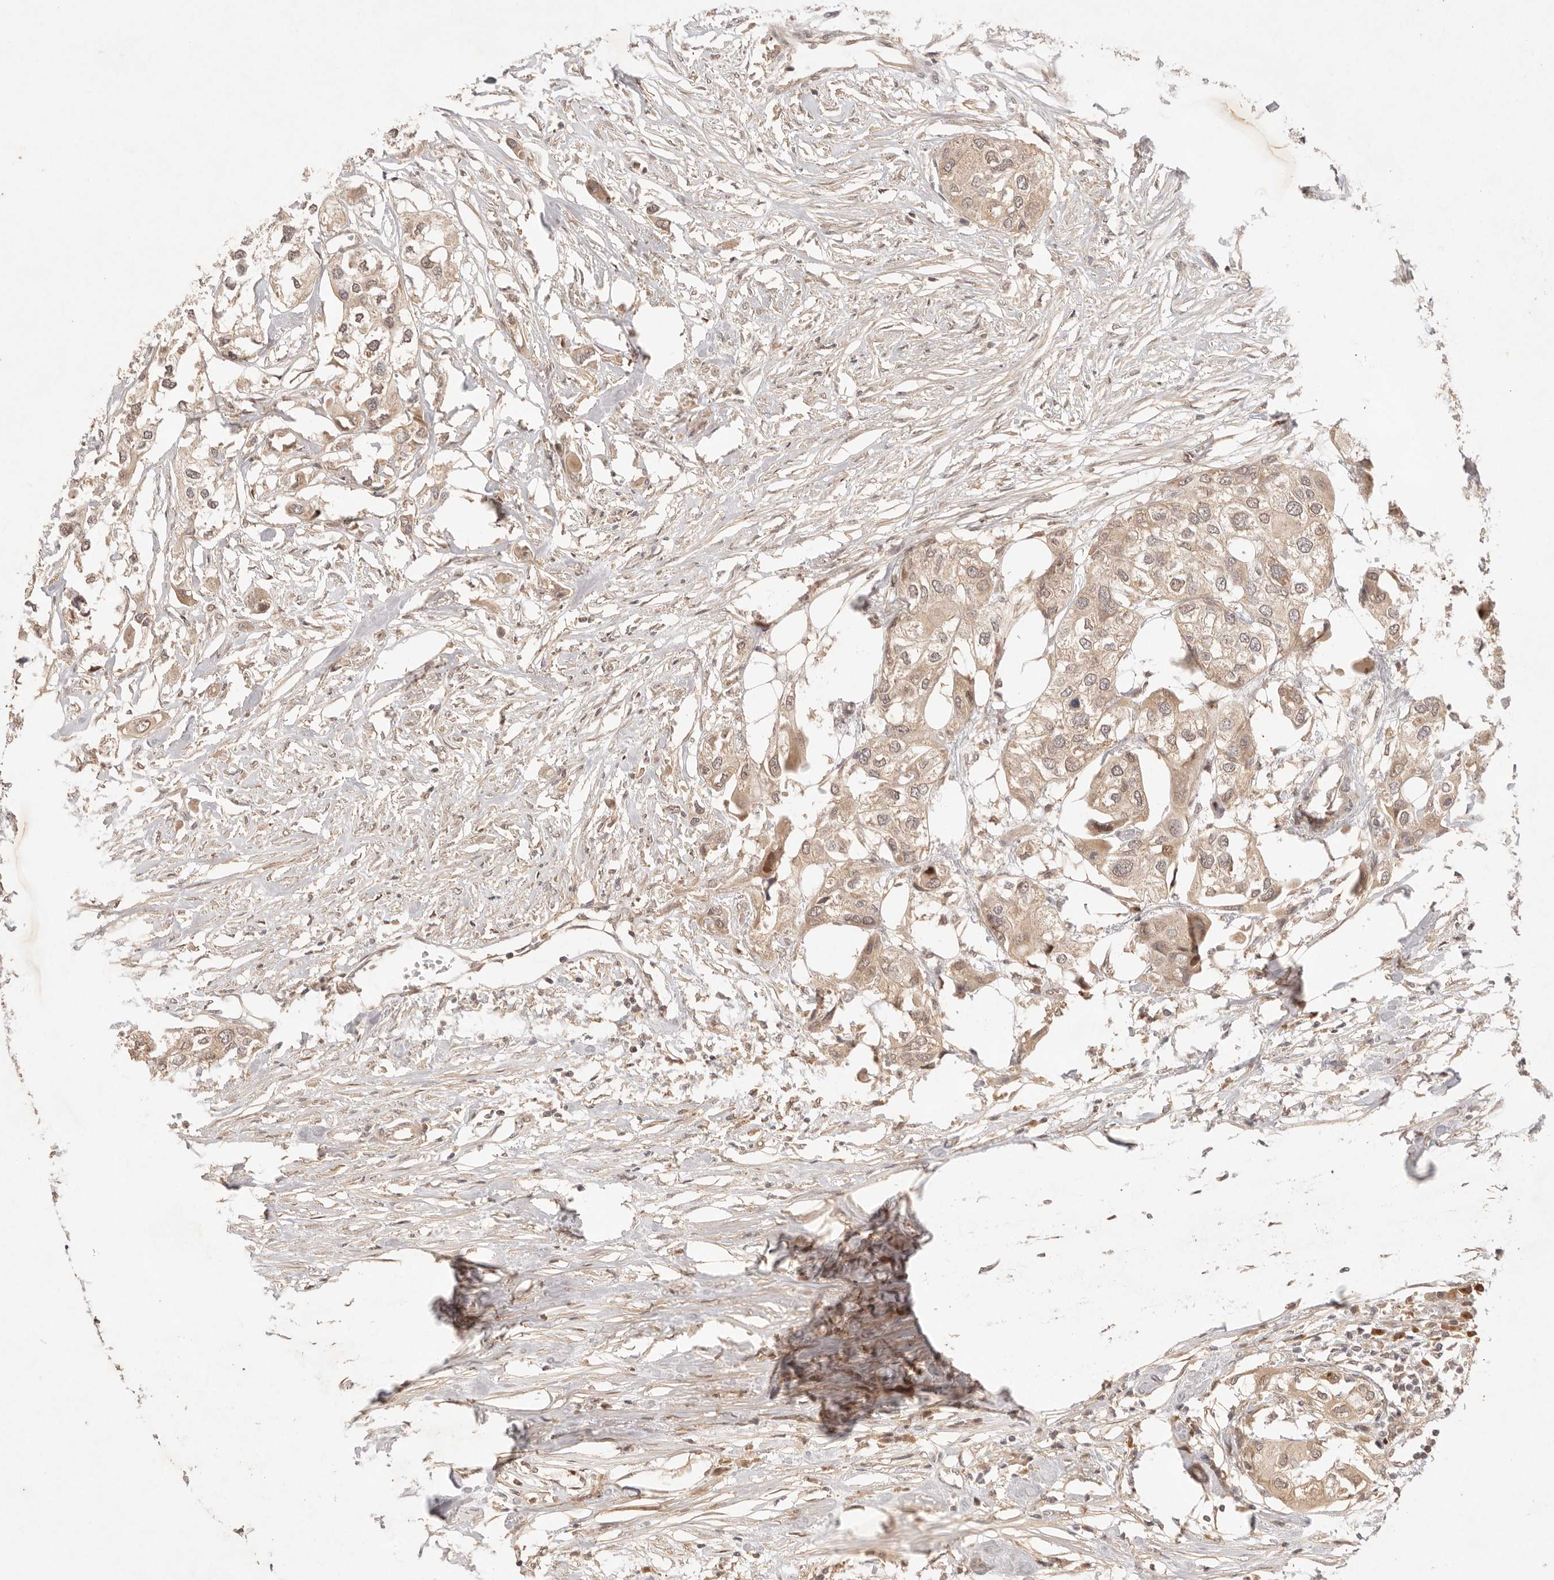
{"staining": {"intensity": "weak", "quantity": ">75%", "location": "cytoplasmic/membranous,nuclear"}, "tissue": "urothelial cancer", "cell_type": "Tumor cells", "image_type": "cancer", "snomed": [{"axis": "morphology", "description": "Urothelial carcinoma, High grade"}, {"axis": "topography", "description": "Urinary bladder"}], "caption": "Approximately >75% of tumor cells in urothelial cancer show weak cytoplasmic/membranous and nuclear protein staining as visualized by brown immunohistochemical staining.", "gene": "PHLDA3", "patient": {"sex": "male", "age": 64}}